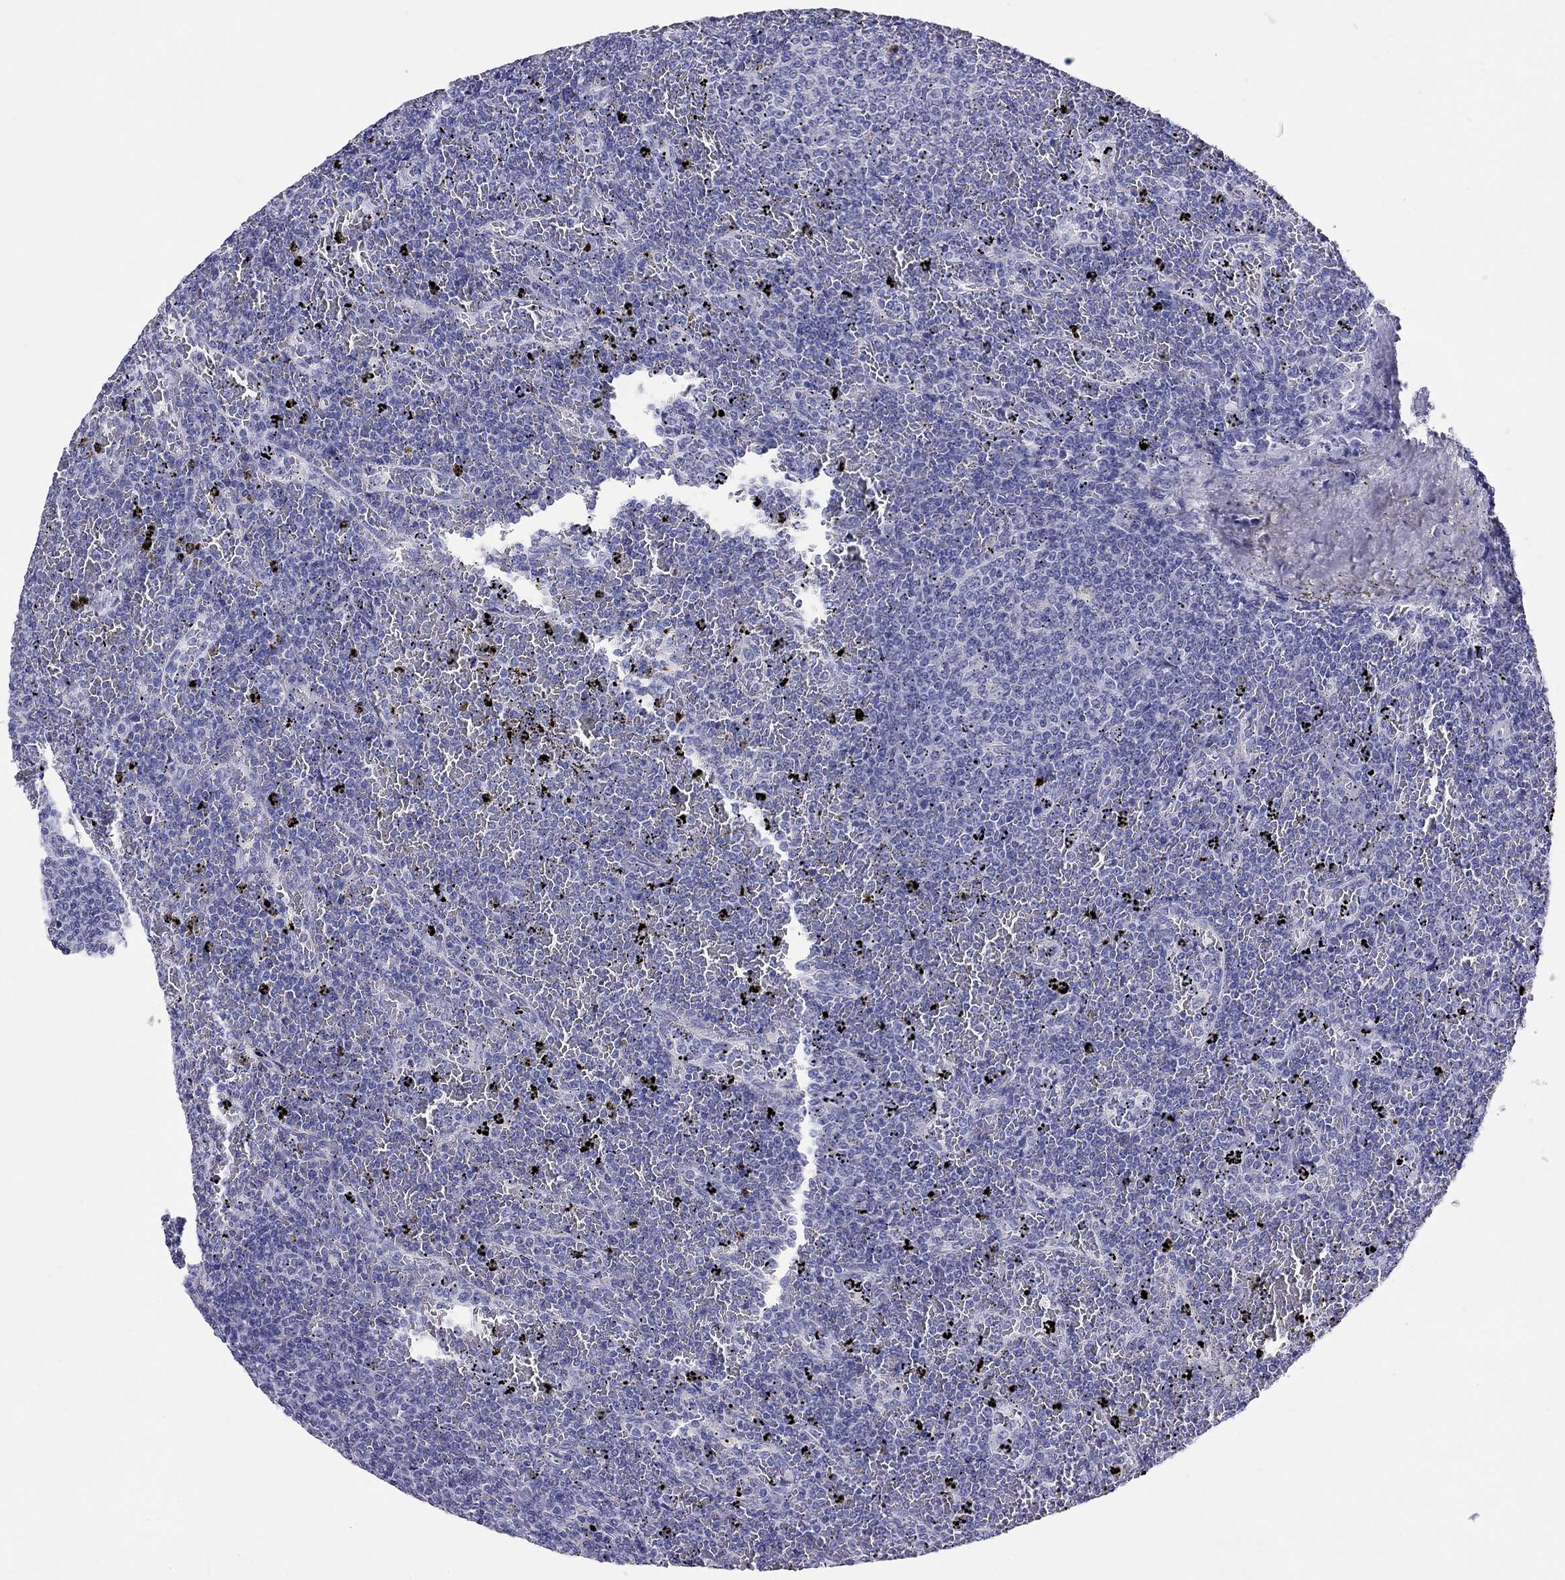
{"staining": {"intensity": "negative", "quantity": "none", "location": "none"}, "tissue": "lymphoma", "cell_type": "Tumor cells", "image_type": "cancer", "snomed": [{"axis": "morphology", "description": "Malignant lymphoma, non-Hodgkin's type, Low grade"}, {"axis": "topography", "description": "Spleen"}], "caption": "The IHC histopathology image has no significant expression in tumor cells of low-grade malignant lymphoma, non-Hodgkin's type tissue. Nuclei are stained in blue.", "gene": "CALHM1", "patient": {"sex": "female", "age": 77}}